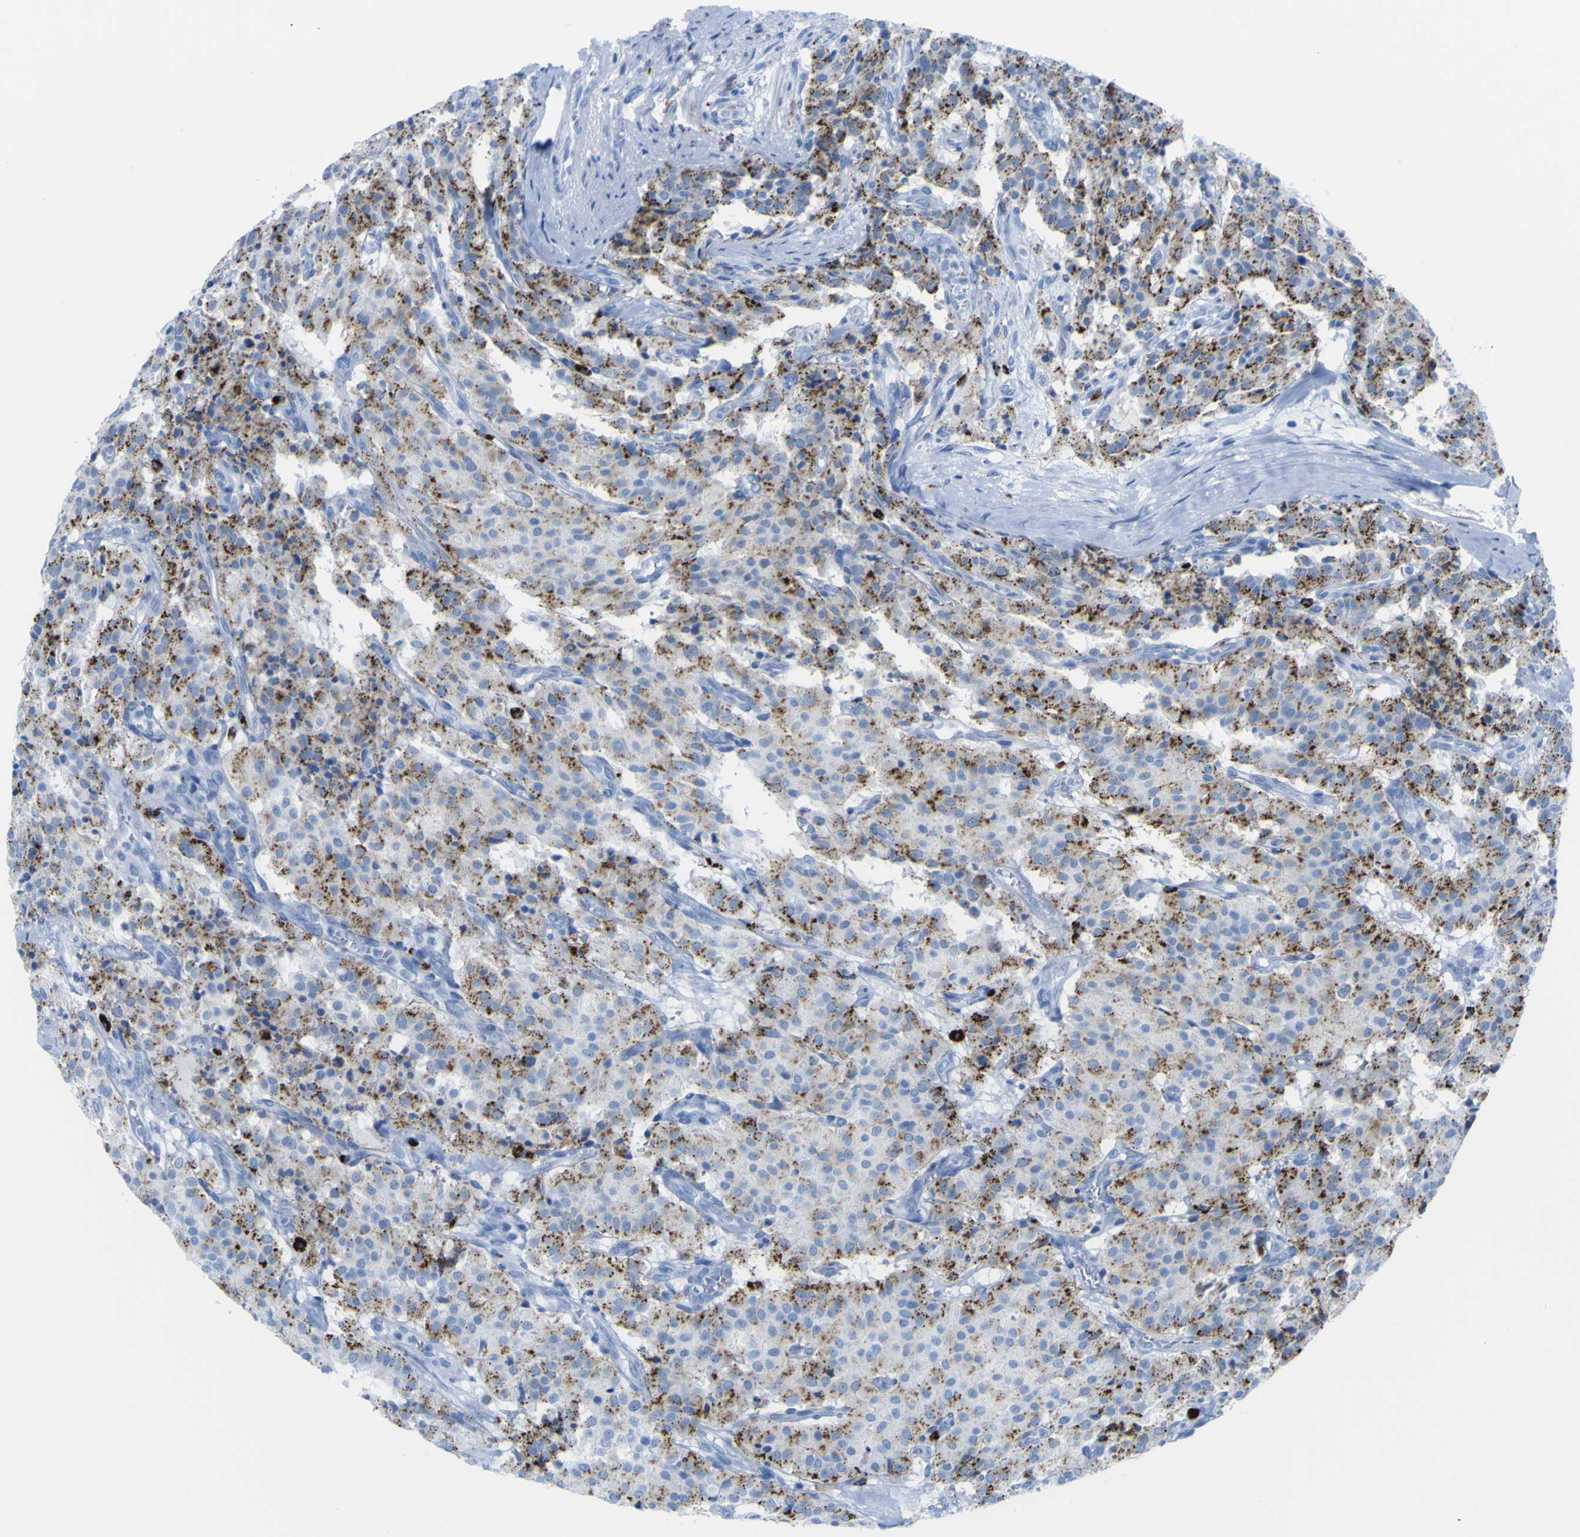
{"staining": {"intensity": "moderate", "quantity": ">75%", "location": "cytoplasmic/membranous"}, "tissue": "carcinoid", "cell_type": "Tumor cells", "image_type": "cancer", "snomed": [{"axis": "morphology", "description": "Carcinoid, malignant, NOS"}, {"axis": "topography", "description": "Lung"}], "caption": "Moderate cytoplasmic/membranous protein staining is present in about >75% of tumor cells in carcinoid (malignant). (Stains: DAB in brown, nuclei in blue, Microscopy: brightfield microscopy at high magnification).", "gene": "PLD3", "patient": {"sex": "male", "age": 30}}